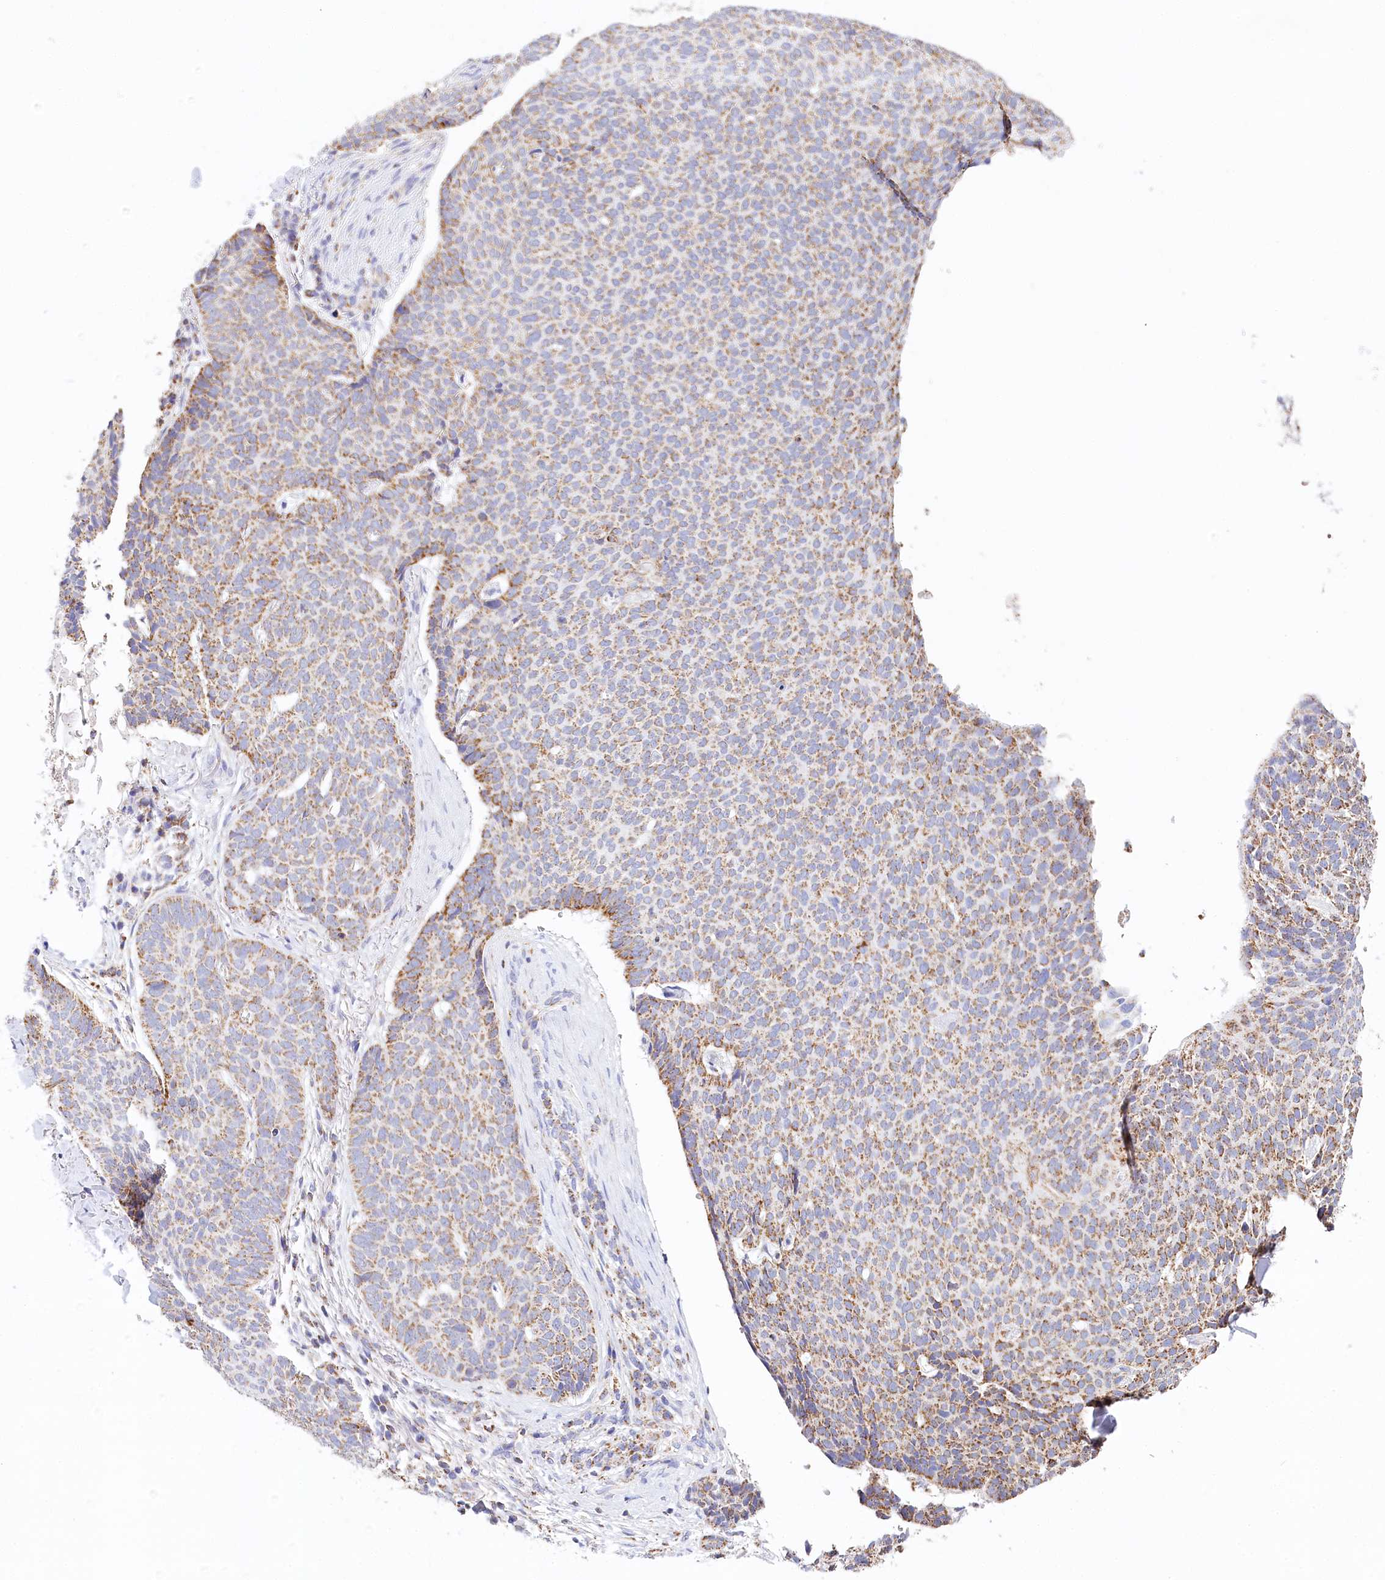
{"staining": {"intensity": "moderate", "quantity": ">75%", "location": "cytoplasmic/membranous"}, "tissue": "skin cancer", "cell_type": "Tumor cells", "image_type": "cancer", "snomed": [{"axis": "morphology", "description": "Normal tissue, NOS"}, {"axis": "morphology", "description": "Basal cell carcinoma"}, {"axis": "topography", "description": "Skin"}], "caption": "Immunohistochemical staining of skin basal cell carcinoma exhibits medium levels of moderate cytoplasmic/membranous protein positivity in about >75% of tumor cells.", "gene": "LSS", "patient": {"sex": "male", "age": 50}}